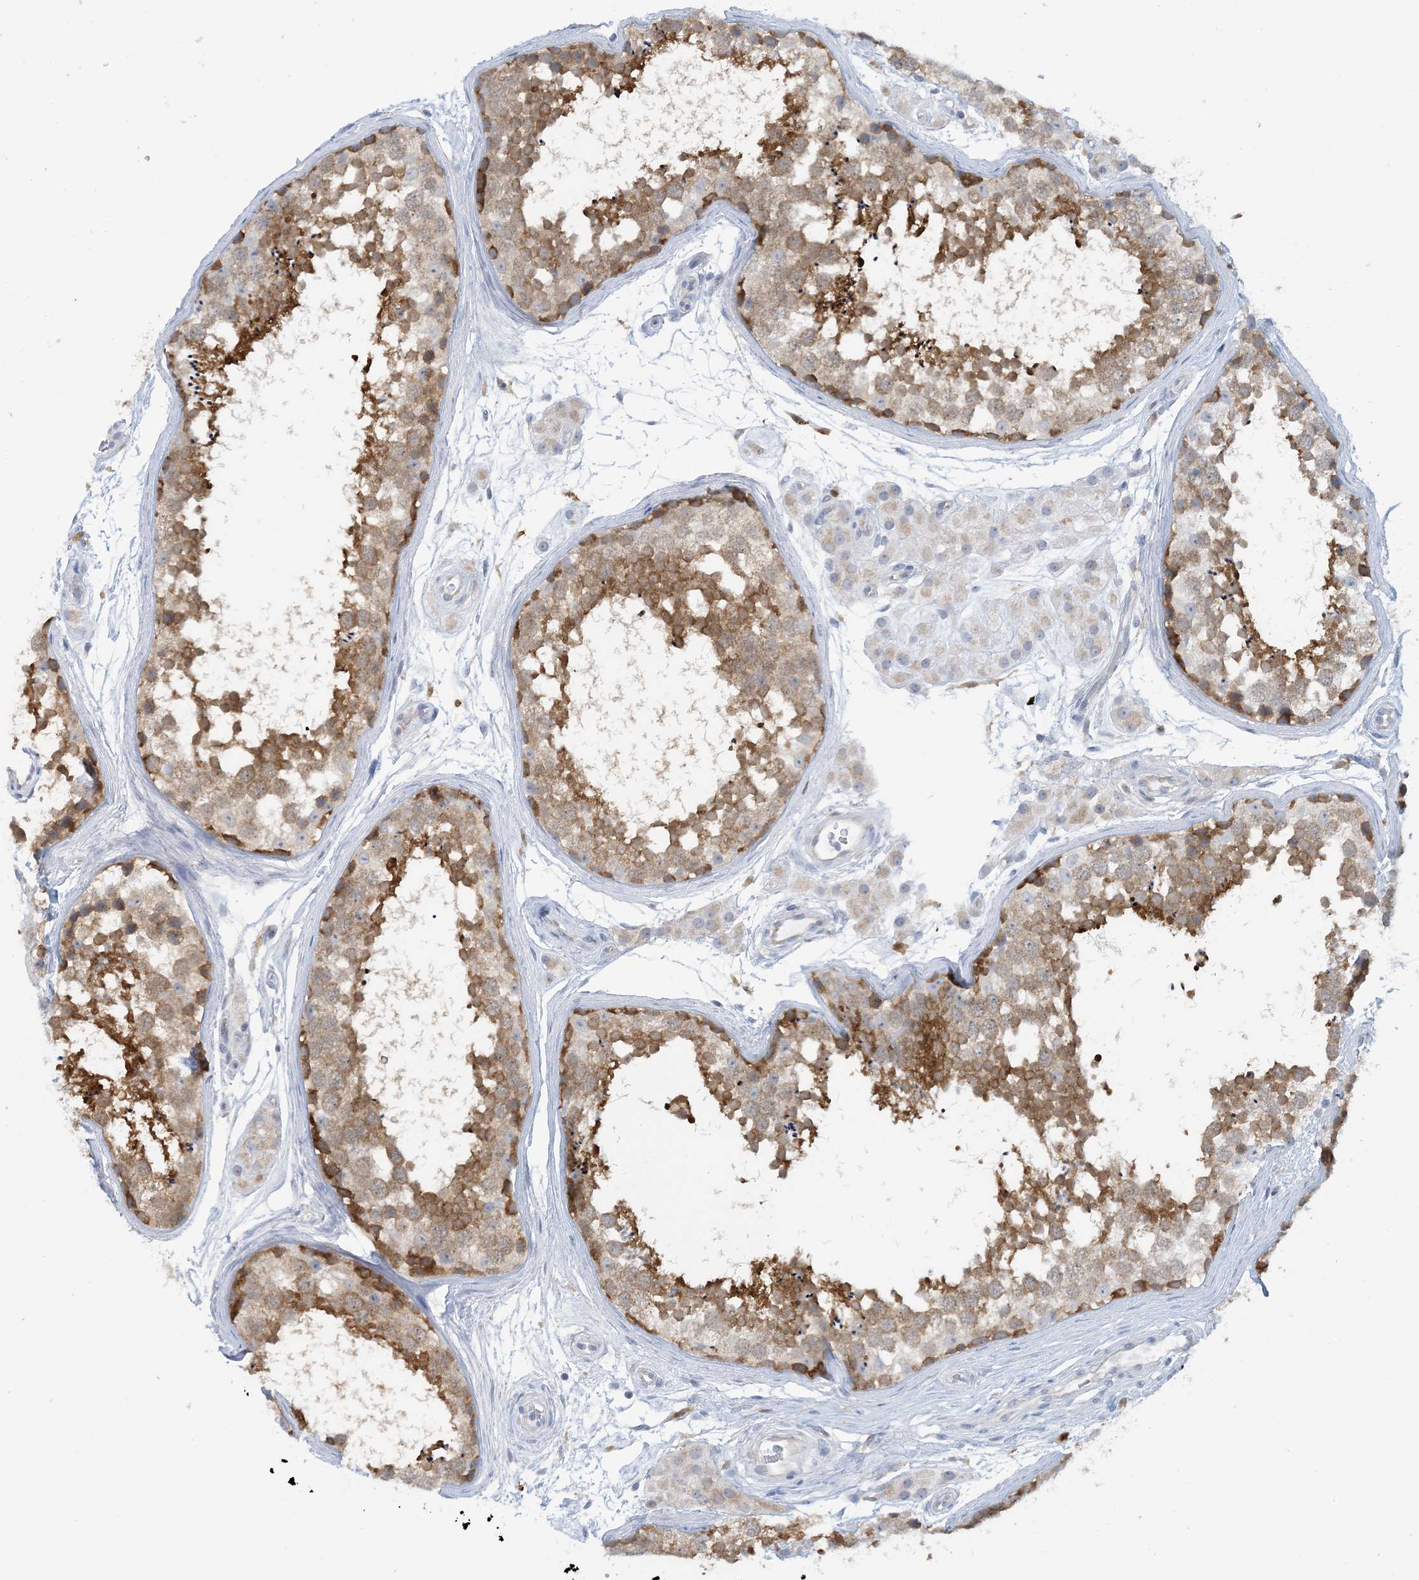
{"staining": {"intensity": "moderate", "quantity": ">75%", "location": "cytoplasmic/membranous"}, "tissue": "testis", "cell_type": "Cells in seminiferous ducts", "image_type": "normal", "snomed": [{"axis": "morphology", "description": "Normal tissue, NOS"}, {"axis": "topography", "description": "Testis"}], "caption": "Immunohistochemical staining of unremarkable human testis displays >75% levels of moderate cytoplasmic/membranous protein staining in about >75% of cells in seminiferous ducts.", "gene": "MRPS18A", "patient": {"sex": "male", "age": 56}}